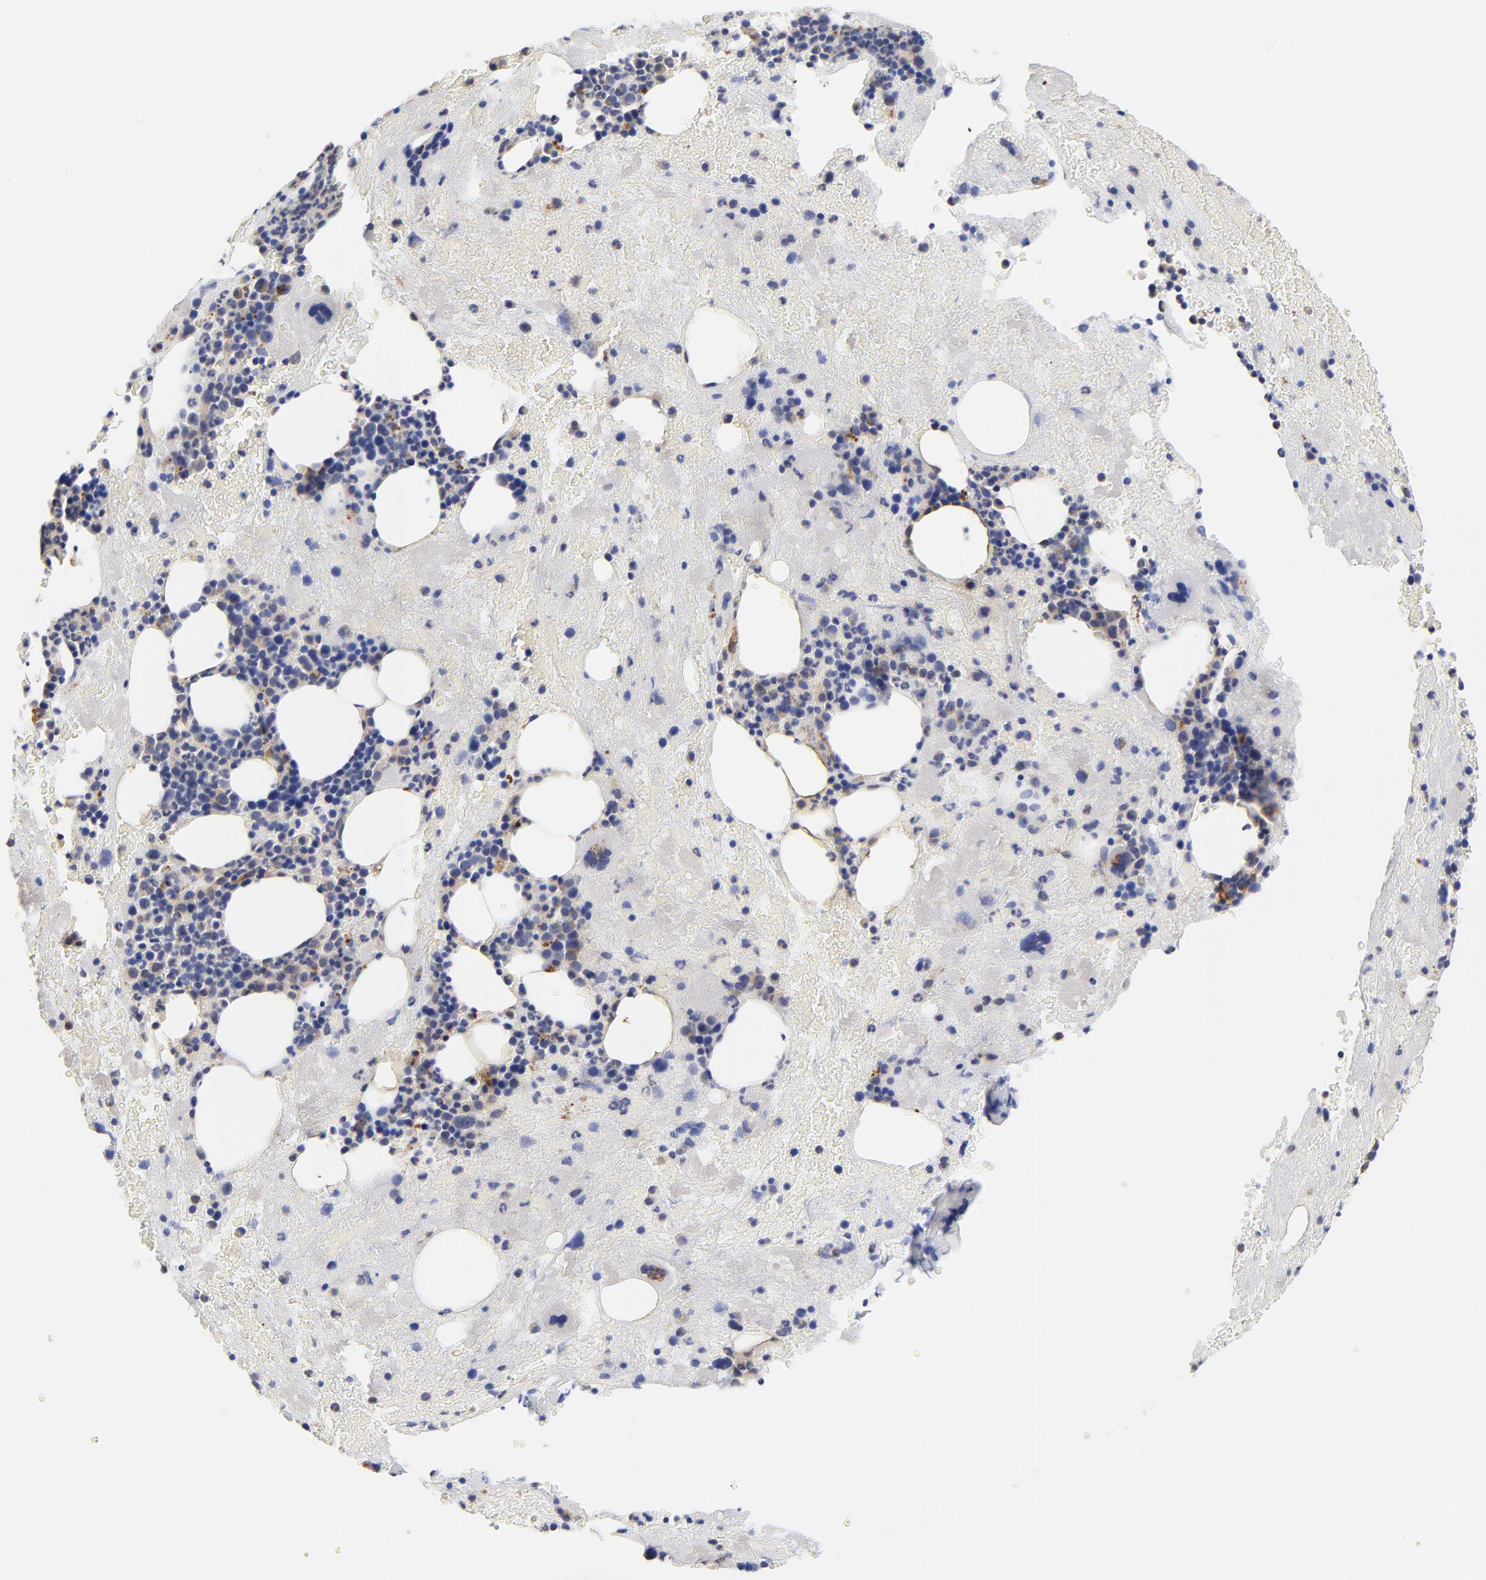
{"staining": {"intensity": "negative", "quantity": "none", "location": "none"}, "tissue": "bone marrow", "cell_type": "Hematopoietic cells", "image_type": "normal", "snomed": [{"axis": "morphology", "description": "Normal tissue, NOS"}, {"axis": "topography", "description": "Bone marrow"}], "caption": "Hematopoietic cells are negative for brown protein staining in unremarkable bone marrow. Brightfield microscopy of immunohistochemistry stained with DAB (brown) and hematoxylin (blue), captured at high magnification.", "gene": "FBXL2", "patient": {"sex": "male", "age": 76}}